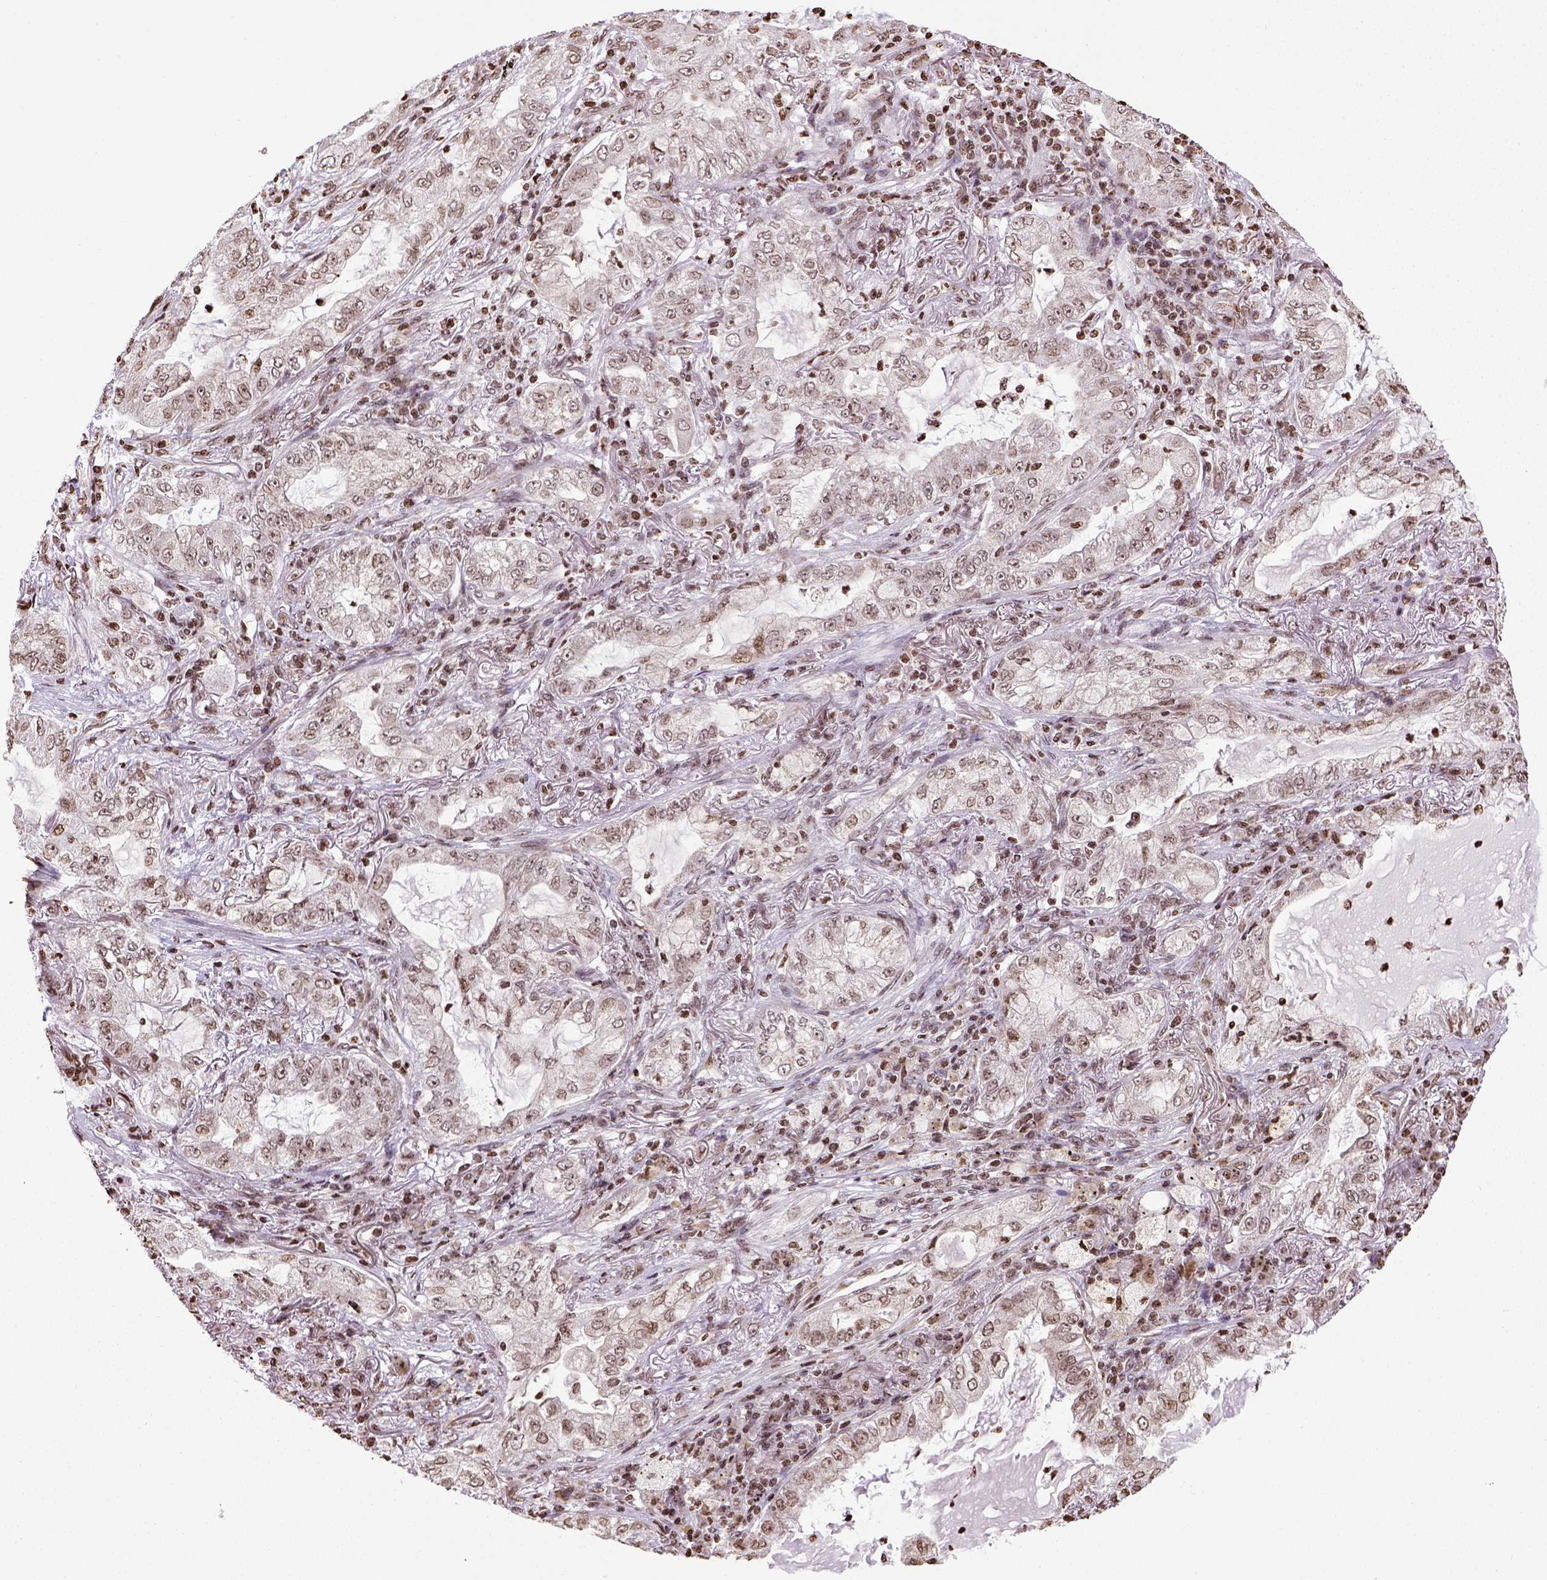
{"staining": {"intensity": "weak", "quantity": ">75%", "location": "nuclear"}, "tissue": "lung cancer", "cell_type": "Tumor cells", "image_type": "cancer", "snomed": [{"axis": "morphology", "description": "Adenocarcinoma, NOS"}, {"axis": "topography", "description": "Lung"}], "caption": "Protein staining displays weak nuclear expression in approximately >75% of tumor cells in lung cancer.", "gene": "ZNF75D", "patient": {"sex": "female", "age": 73}}